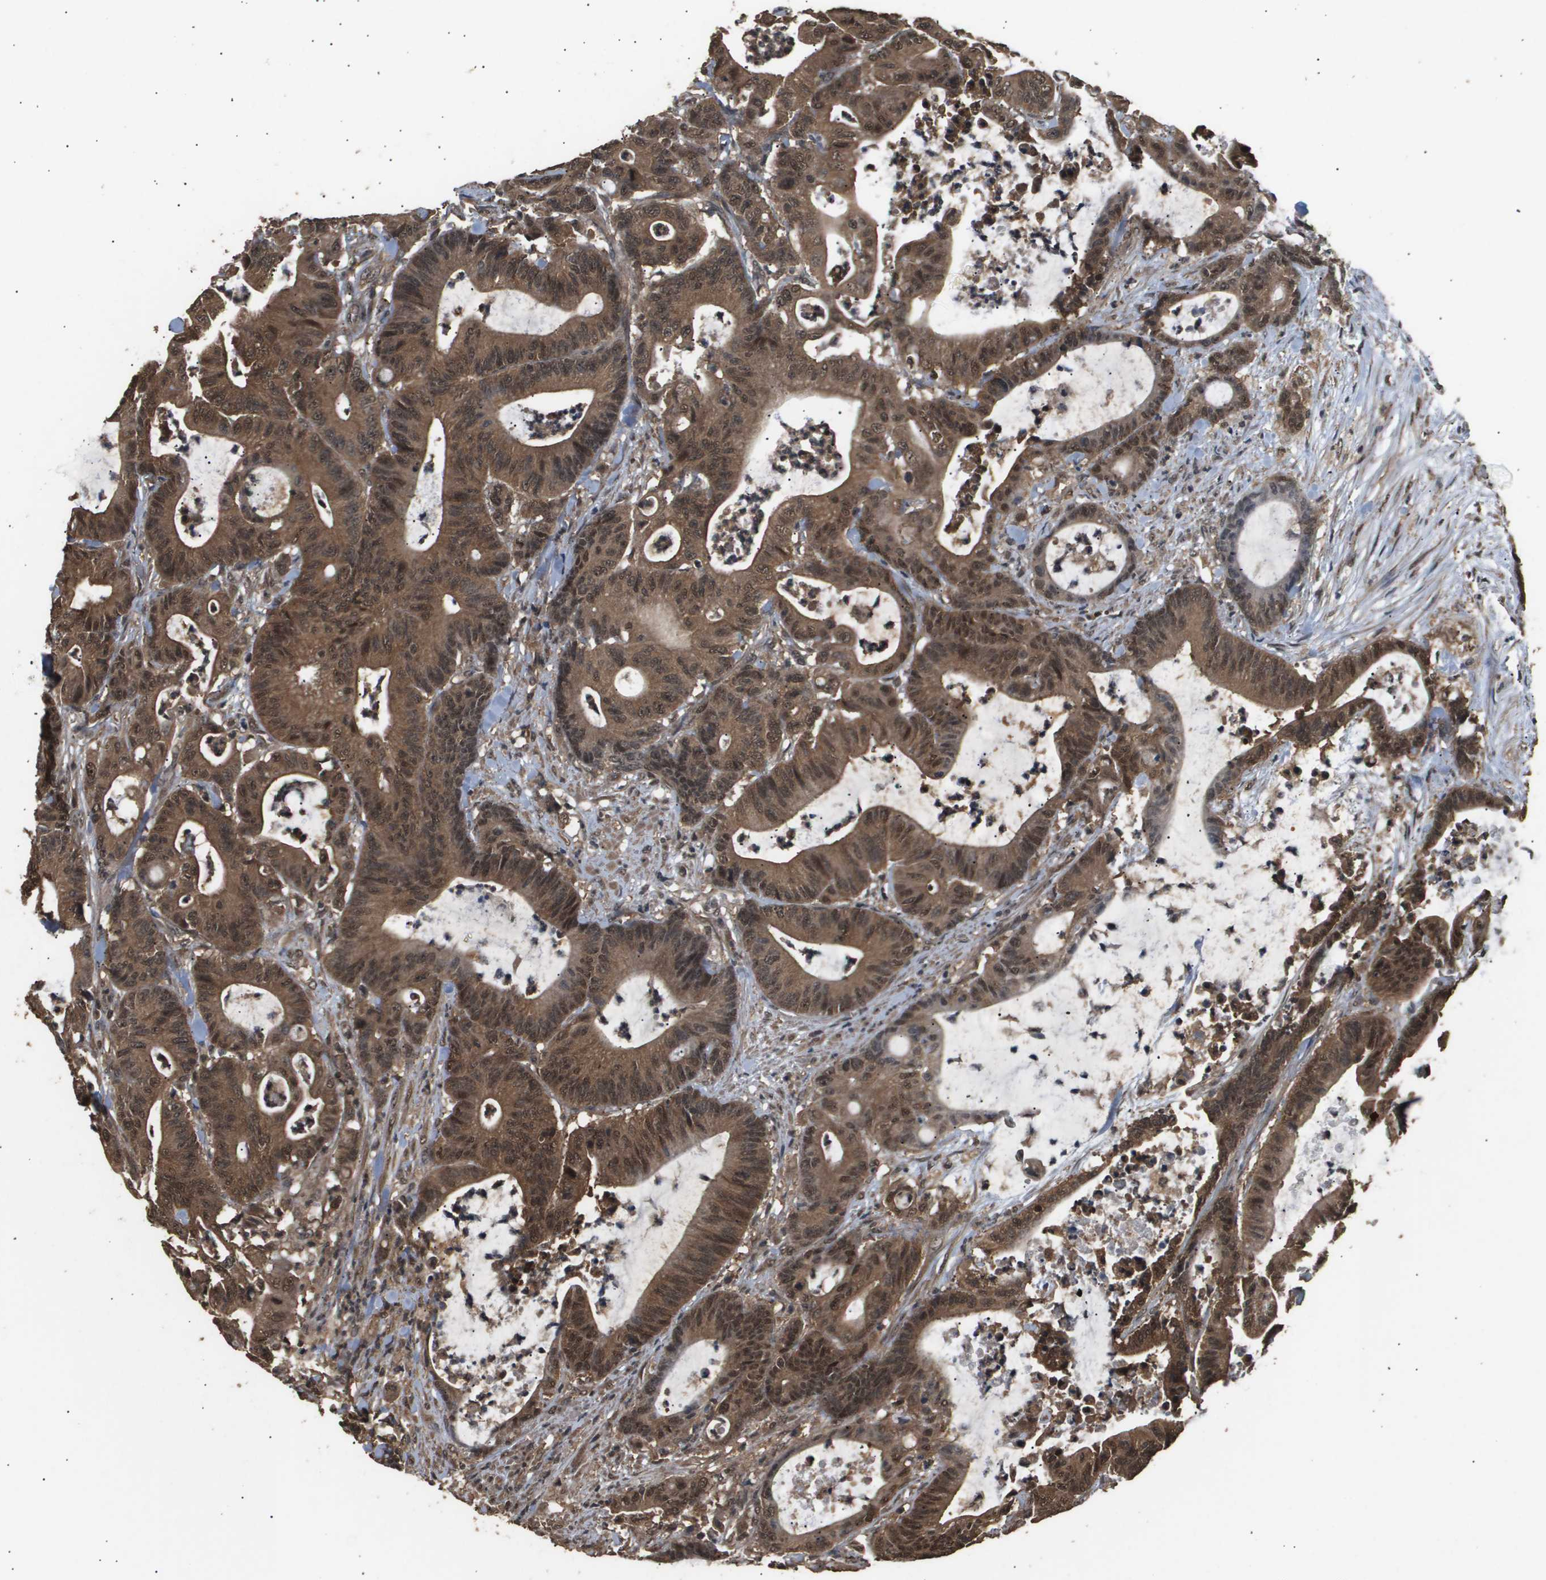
{"staining": {"intensity": "moderate", "quantity": ">75%", "location": "cytoplasmic/membranous,nuclear"}, "tissue": "colorectal cancer", "cell_type": "Tumor cells", "image_type": "cancer", "snomed": [{"axis": "morphology", "description": "Adenocarcinoma, NOS"}, {"axis": "topography", "description": "Colon"}], "caption": "Human adenocarcinoma (colorectal) stained with a brown dye displays moderate cytoplasmic/membranous and nuclear positive expression in approximately >75% of tumor cells.", "gene": "ING1", "patient": {"sex": "female", "age": 84}}